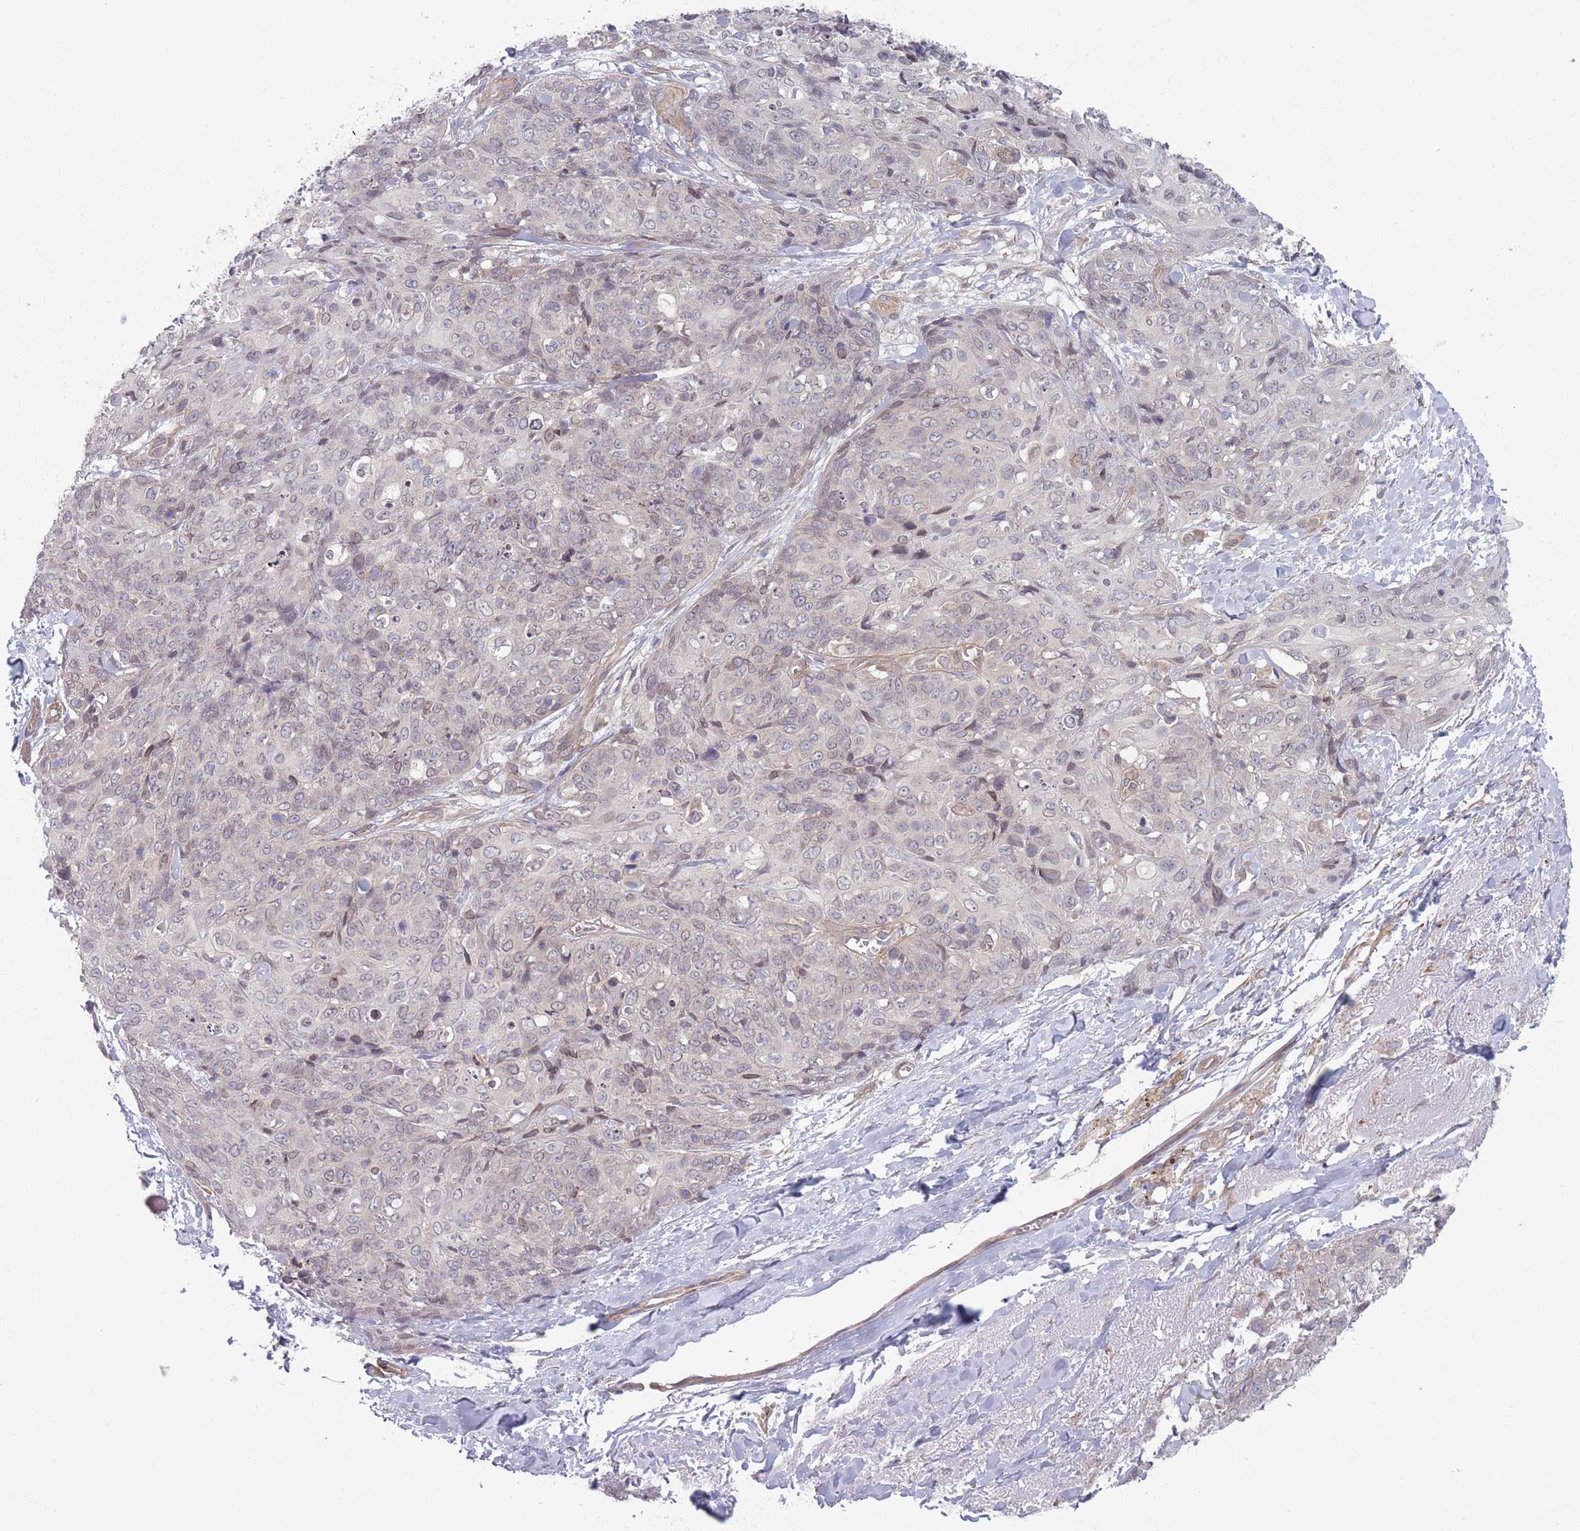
{"staining": {"intensity": "weak", "quantity": "<25%", "location": "nuclear"}, "tissue": "skin cancer", "cell_type": "Tumor cells", "image_type": "cancer", "snomed": [{"axis": "morphology", "description": "Squamous cell carcinoma, NOS"}, {"axis": "topography", "description": "Skin"}, {"axis": "topography", "description": "Vulva"}], "caption": "Immunohistochemistry of human skin cancer demonstrates no expression in tumor cells.", "gene": "VRK2", "patient": {"sex": "female", "age": 85}}